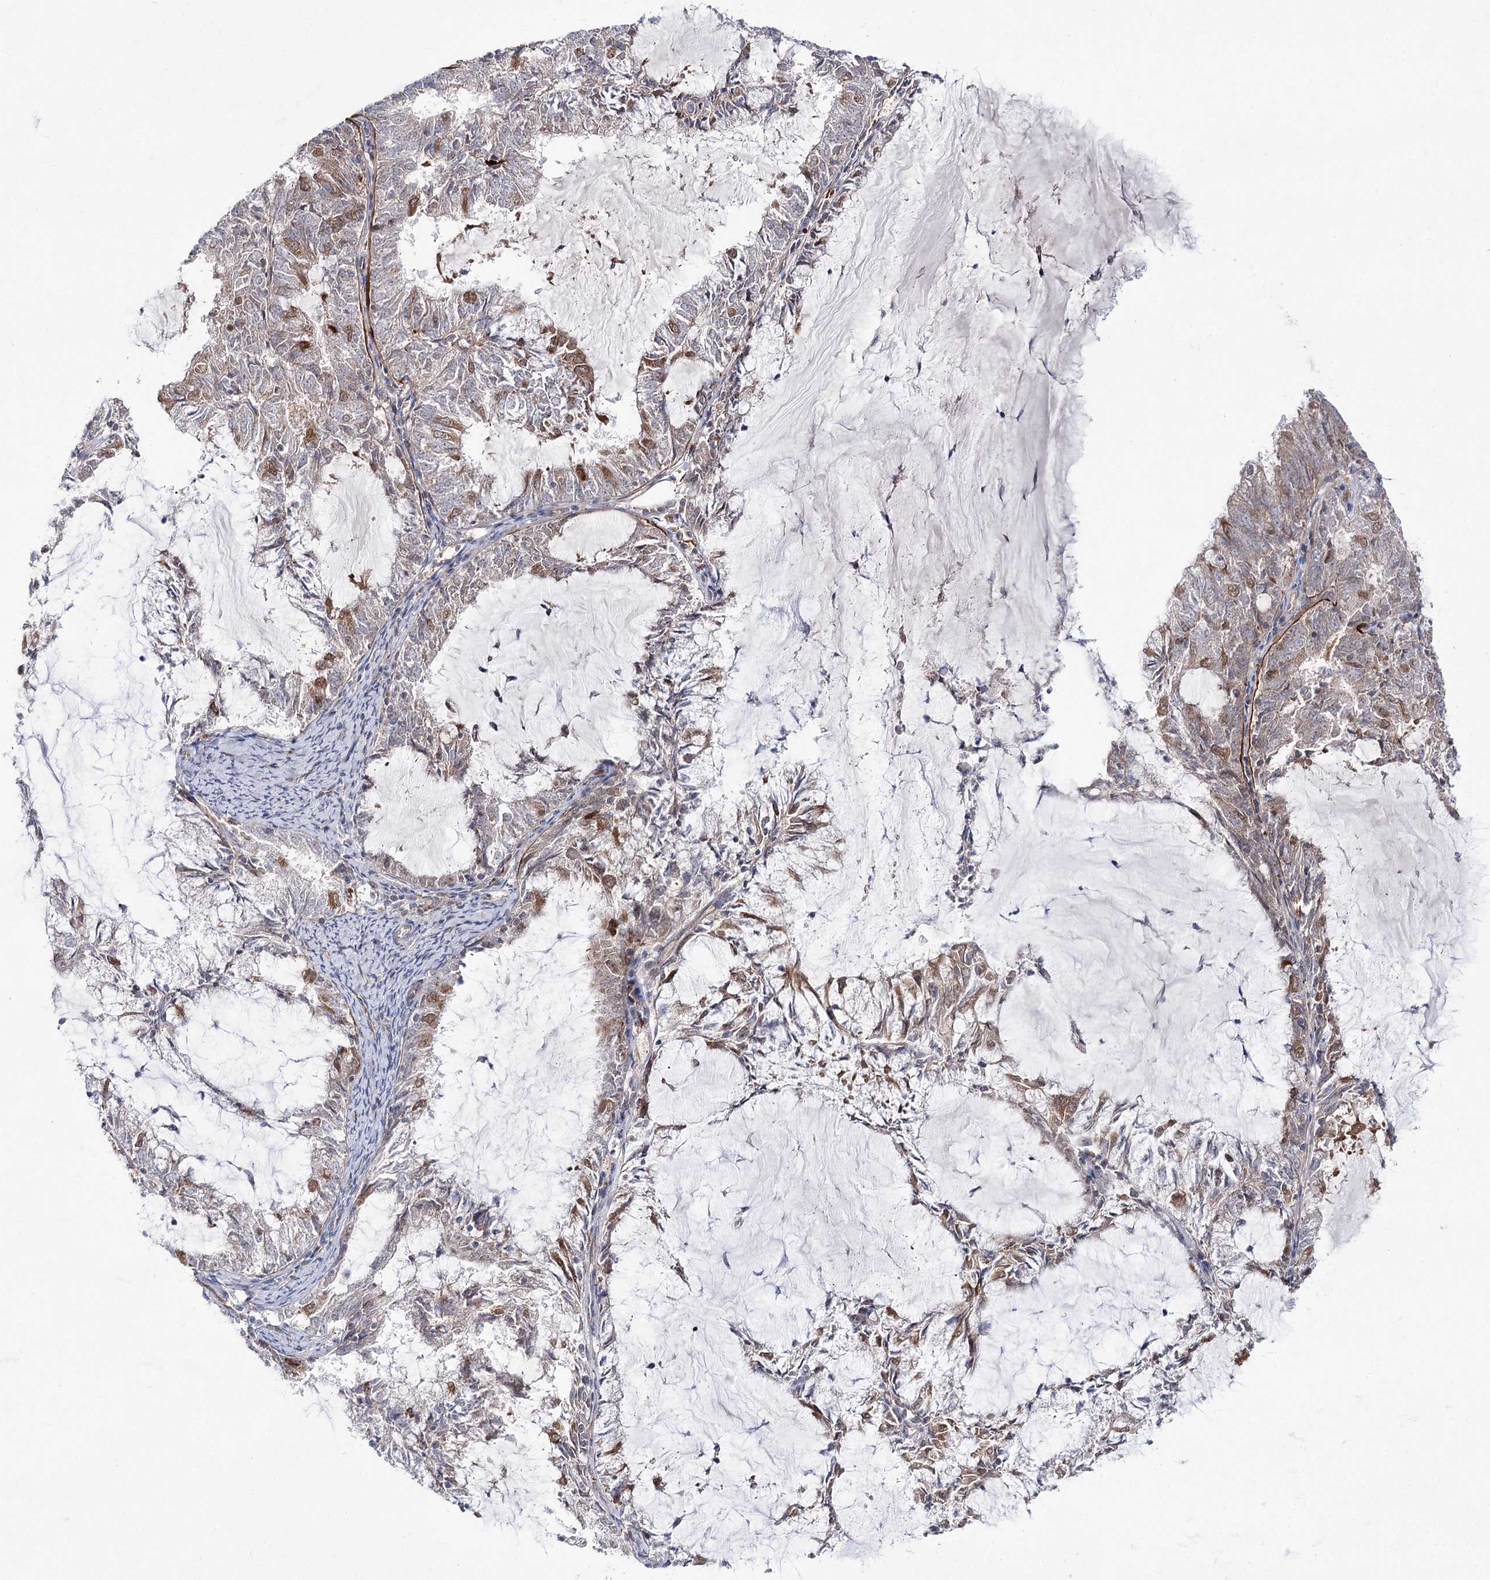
{"staining": {"intensity": "moderate", "quantity": "25%-75%", "location": "cytoplasmic/membranous"}, "tissue": "endometrial cancer", "cell_type": "Tumor cells", "image_type": "cancer", "snomed": [{"axis": "morphology", "description": "Adenocarcinoma, NOS"}, {"axis": "topography", "description": "Endometrium"}], "caption": "The immunohistochemical stain shows moderate cytoplasmic/membranous staining in tumor cells of adenocarcinoma (endometrial) tissue.", "gene": "VWA2", "patient": {"sex": "female", "age": 57}}